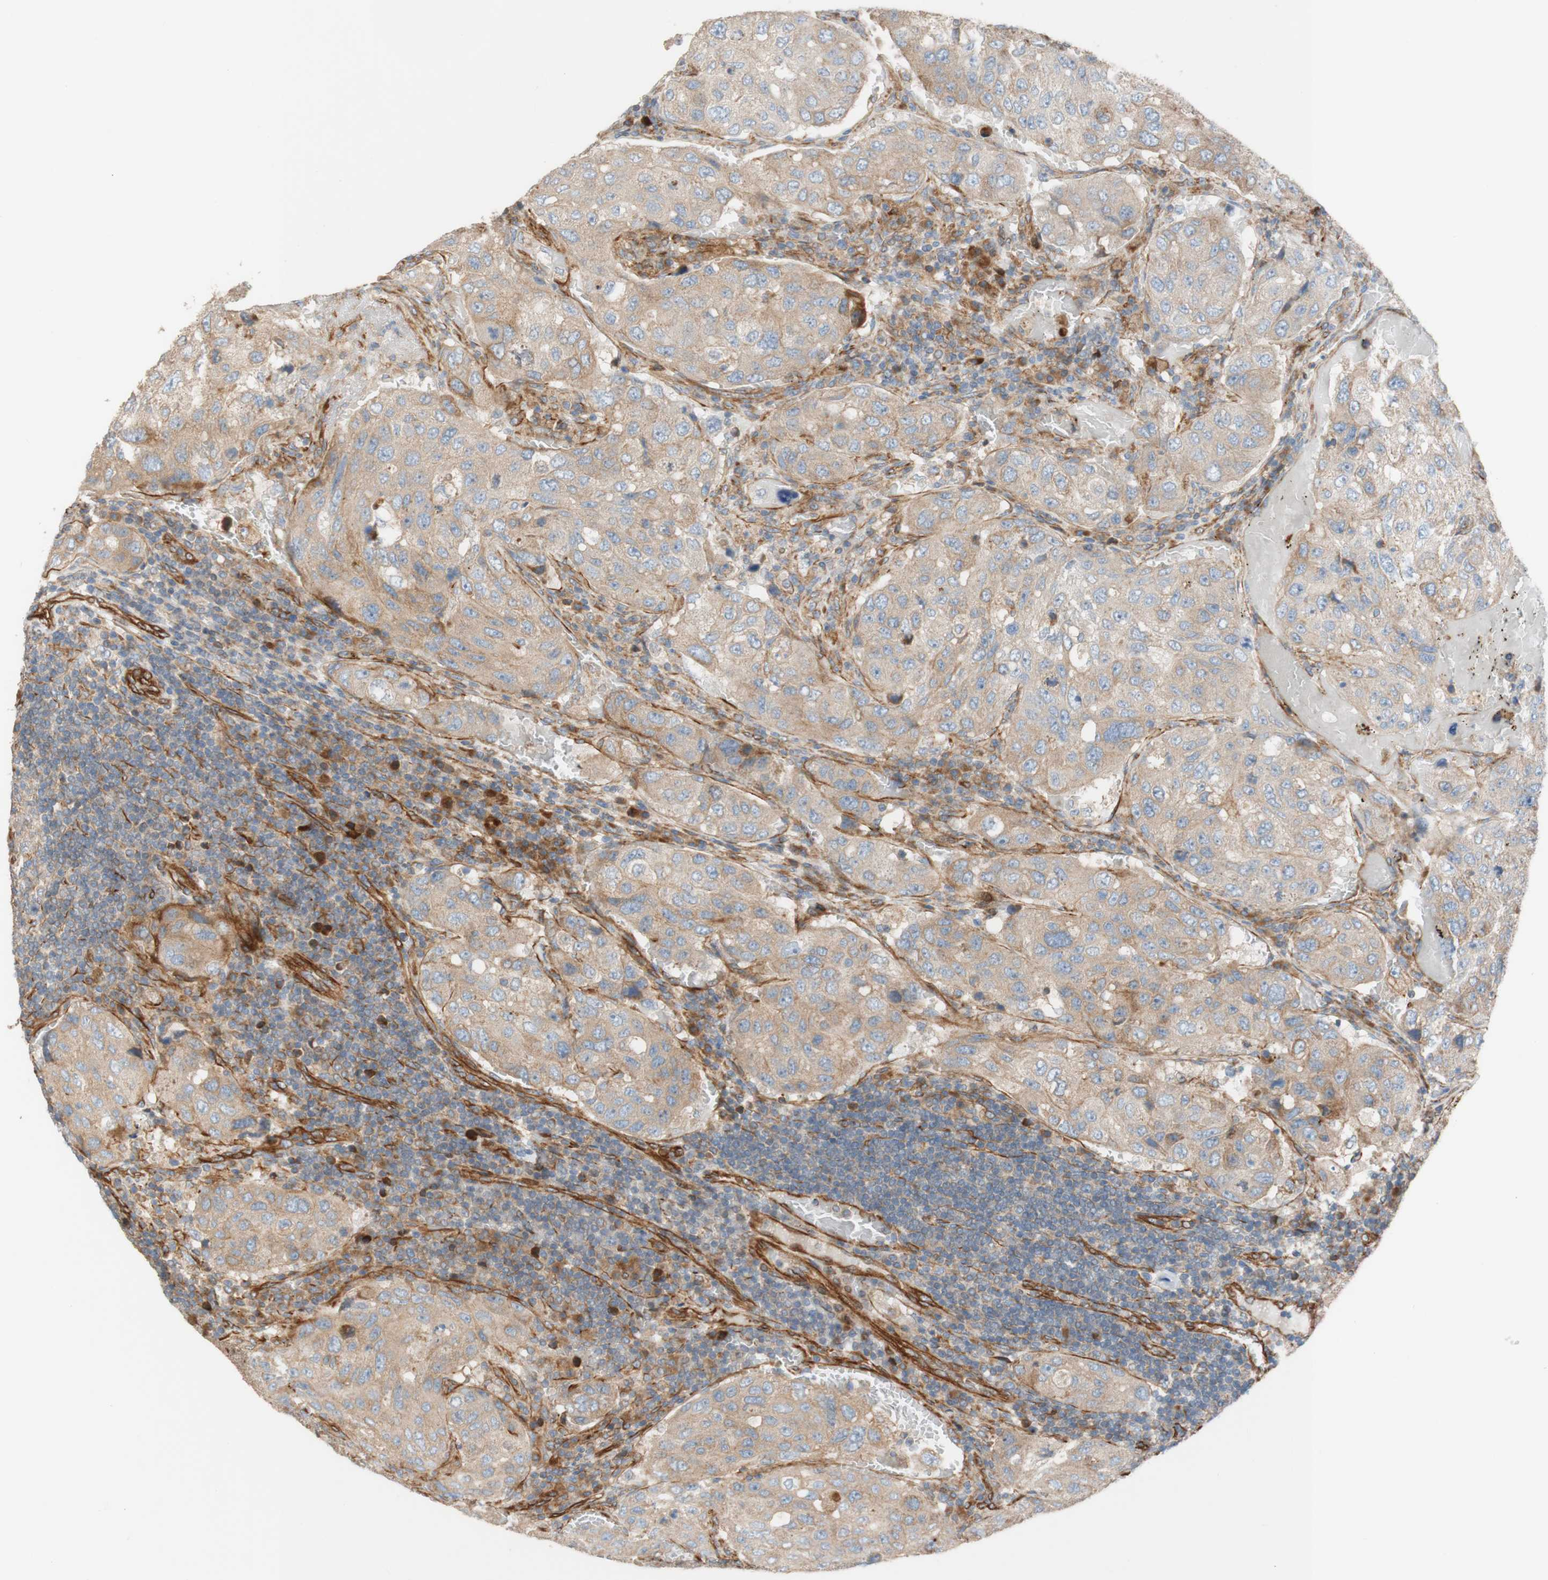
{"staining": {"intensity": "weak", "quantity": ">75%", "location": "cytoplasmic/membranous"}, "tissue": "urothelial cancer", "cell_type": "Tumor cells", "image_type": "cancer", "snomed": [{"axis": "morphology", "description": "Urothelial carcinoma, High grade"}, {"axis": "topography", "description": "Lymph node"}, {"axis": "topography", "description": "Urinary bladder"}], "caption": "Immunohistochemistry (IHC) histopathology image of high-grade urothelial carcinoma stained for a protein (brown), which shows low levels of weak cytoplasmic/membranous staining in approximately >75% of tumor cells.", "gene": "C1orf43", "patient": {"sex": "male", "age": 51}}